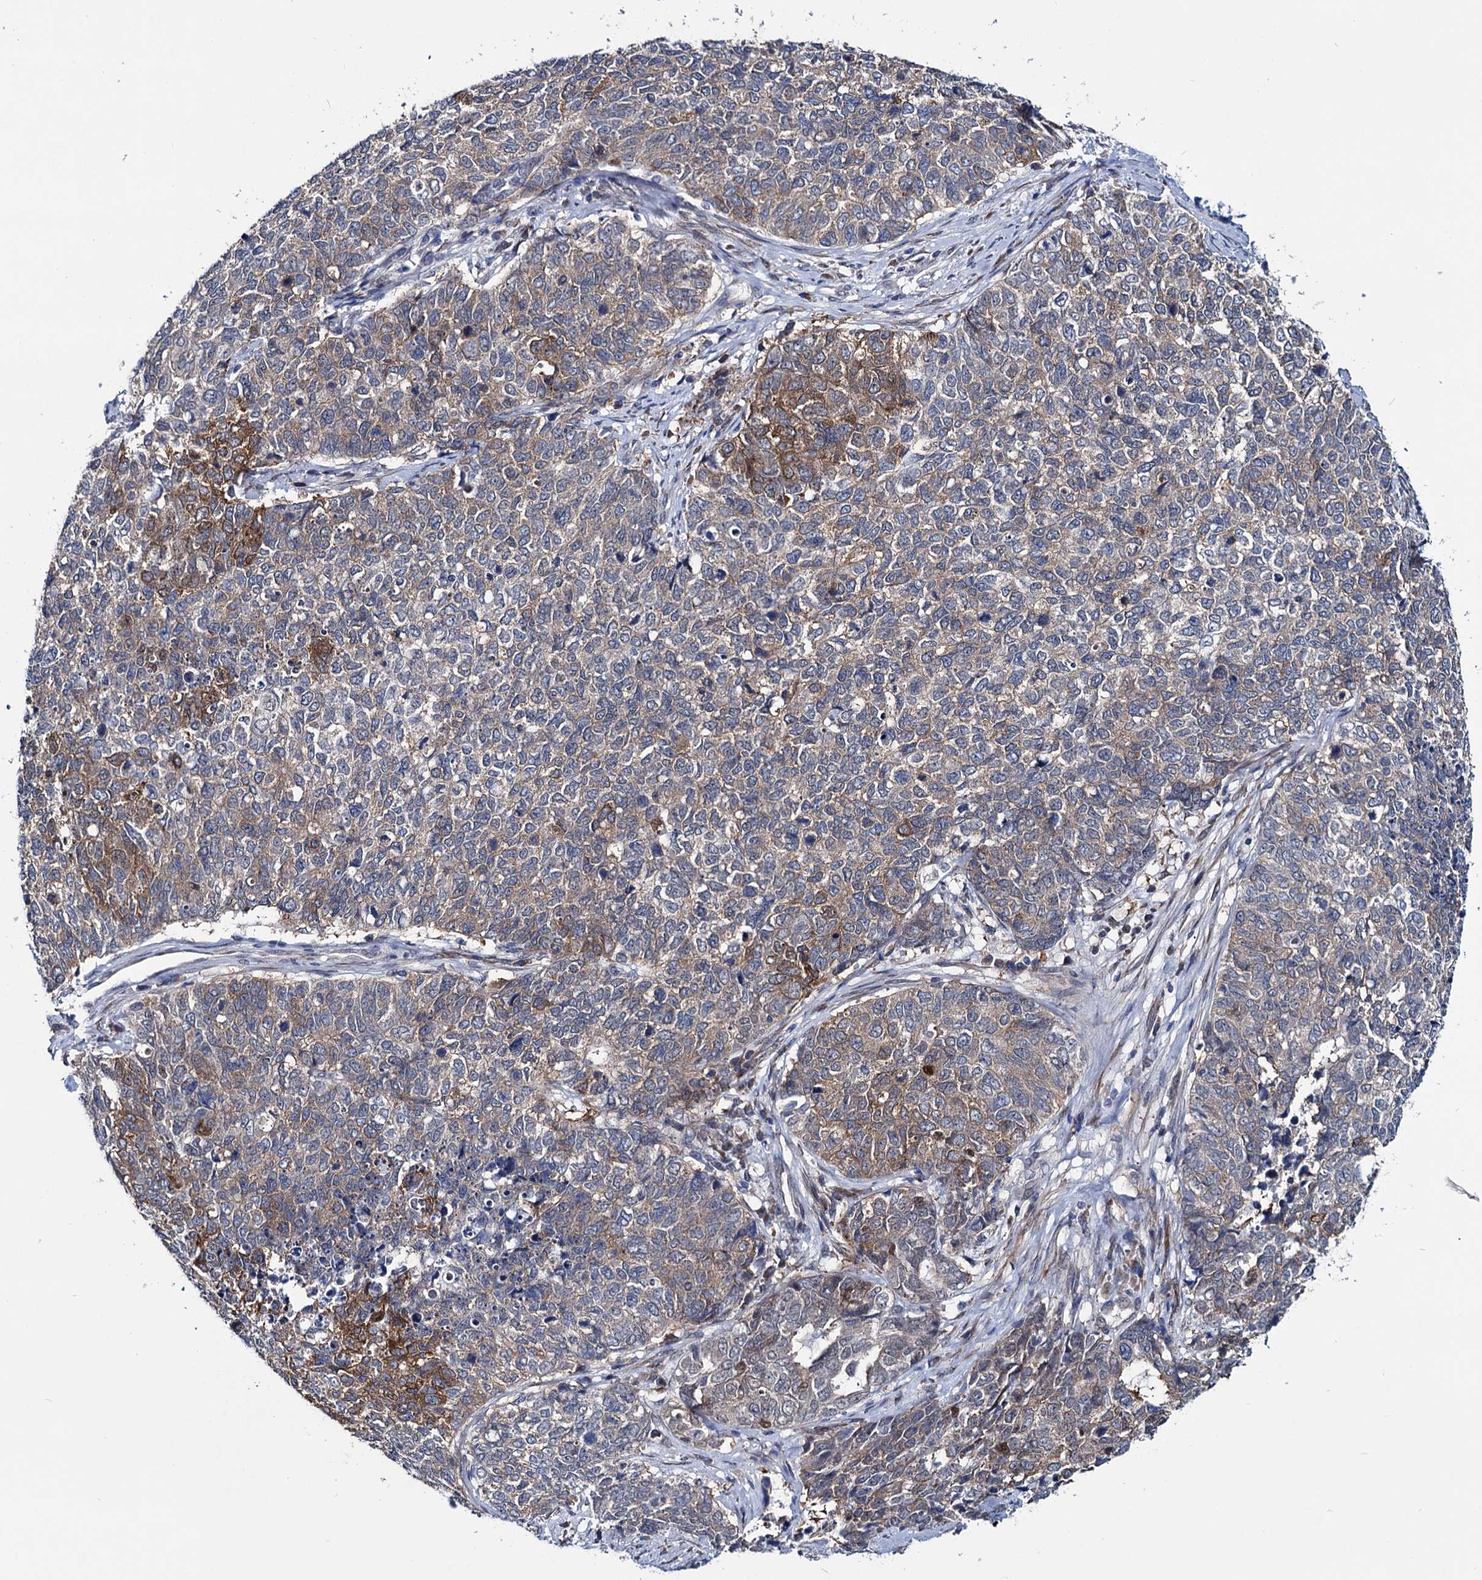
{"staining": {"intensity": "moderate", "quantity": "<25%", "location": "cytoplasmic/membranous"}, "tissue": "cervical cancer", "cell_type": "Tumor cells", "image_type": "cancer", "snomed": [{"axis": "morphology", "description": "Squamous cell carcinoma, NOS"}, {"axis": "topography", "description": "Cervix"}], "caption": "Moderate cytoplasmic/membranous expression is present in approximately <25% of tumor cells in squamous cell carcinoma (cervical).", "gene": "EYA4", "patient": {"sex": "female", "age": 63}}